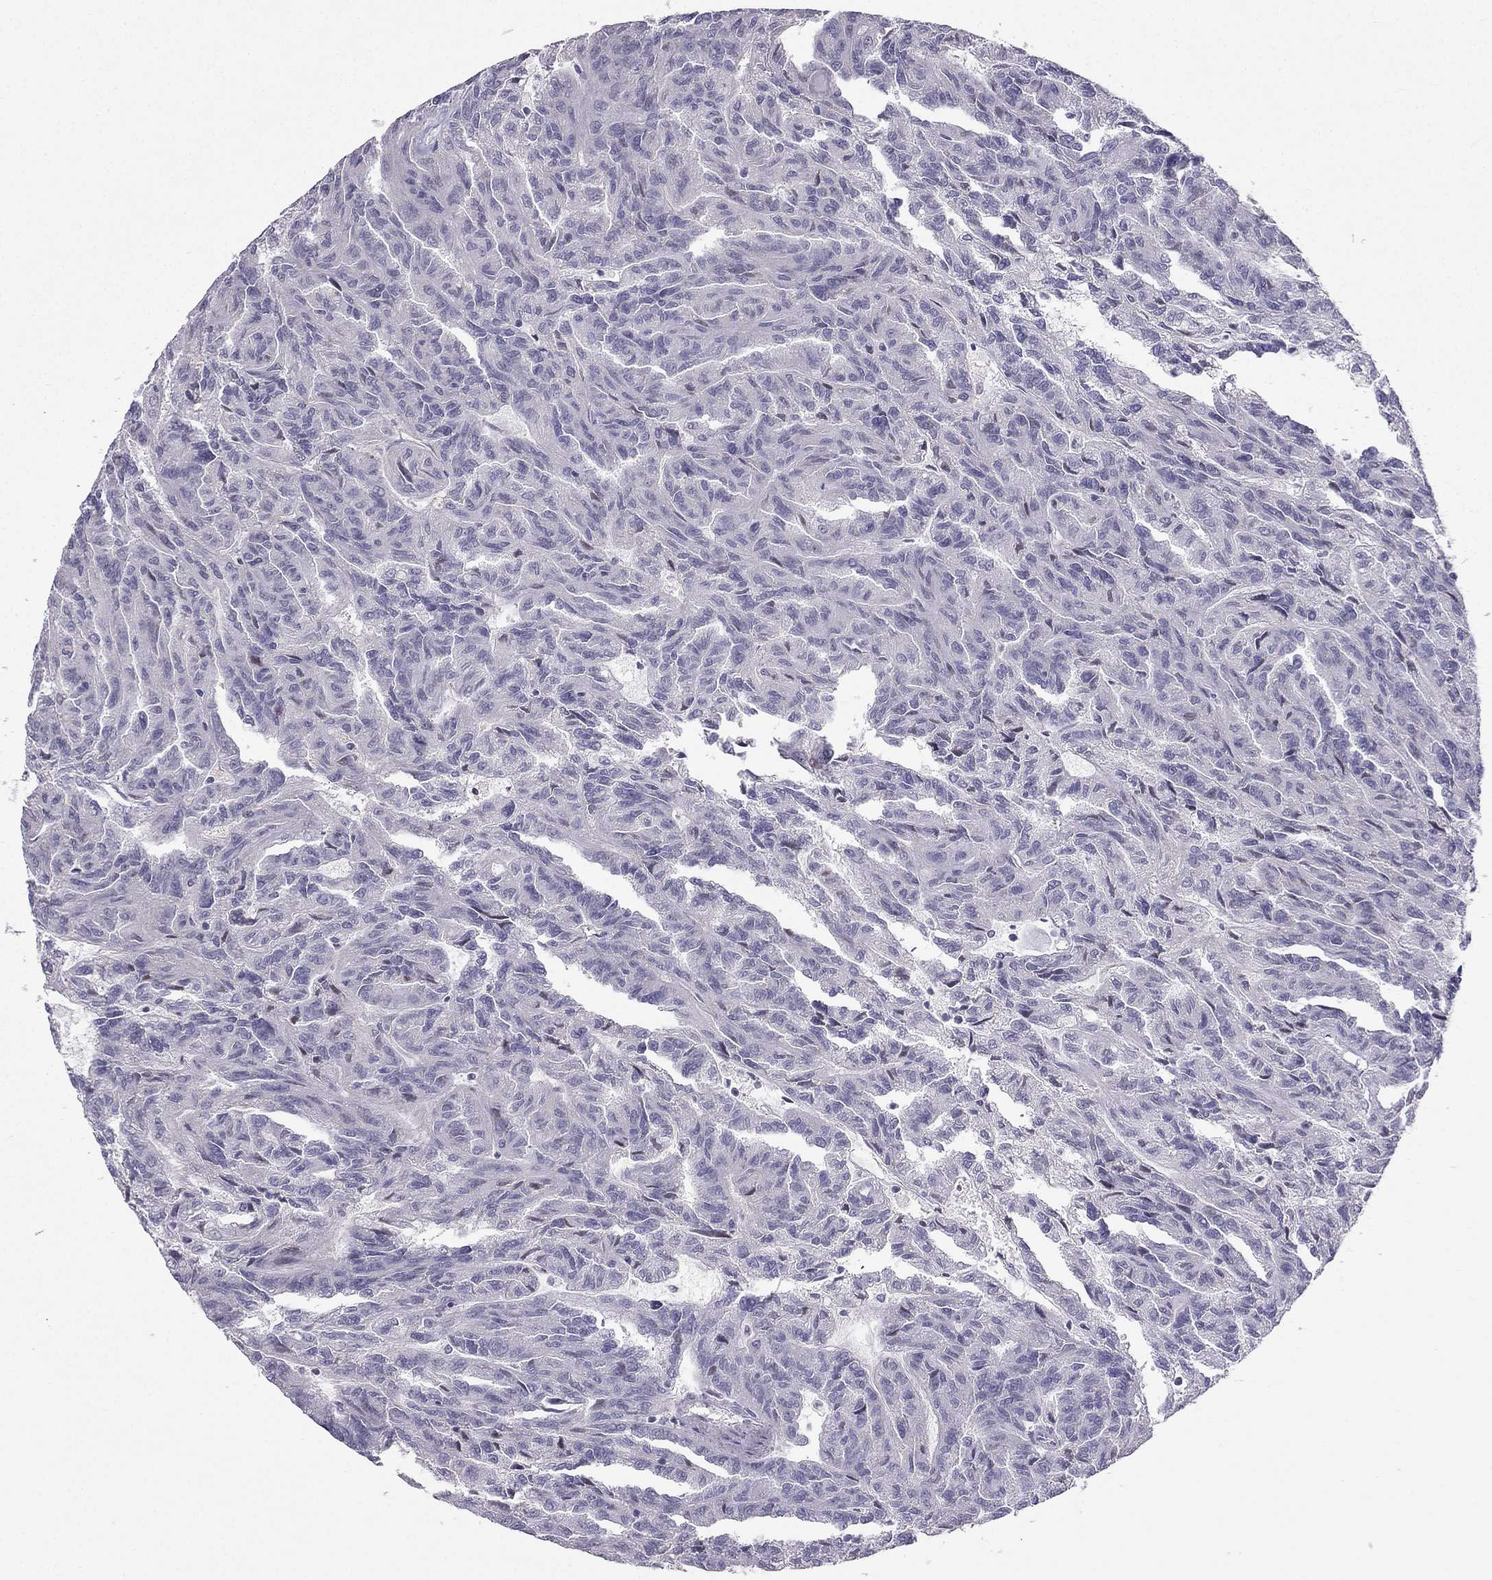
{"staining": {"intensity": "negative", "quantity": "none", "location": "none"}, "tissue": "renal cancer", "cell_type": "Tumor cells", "image_type": "cancer", "snomed": [{"axis": "morphology", "description": "Adenocarcinoma, NOS"}, {"axis": "topography", "description": "Kidney"}], "caption": "Renal cancer (adenocarcinoma) was stained to show a protein in brown. There is no significant positivity in tumor cells.", "gene": "SYT5", "patient": {"sex": "male", "age": 79}}